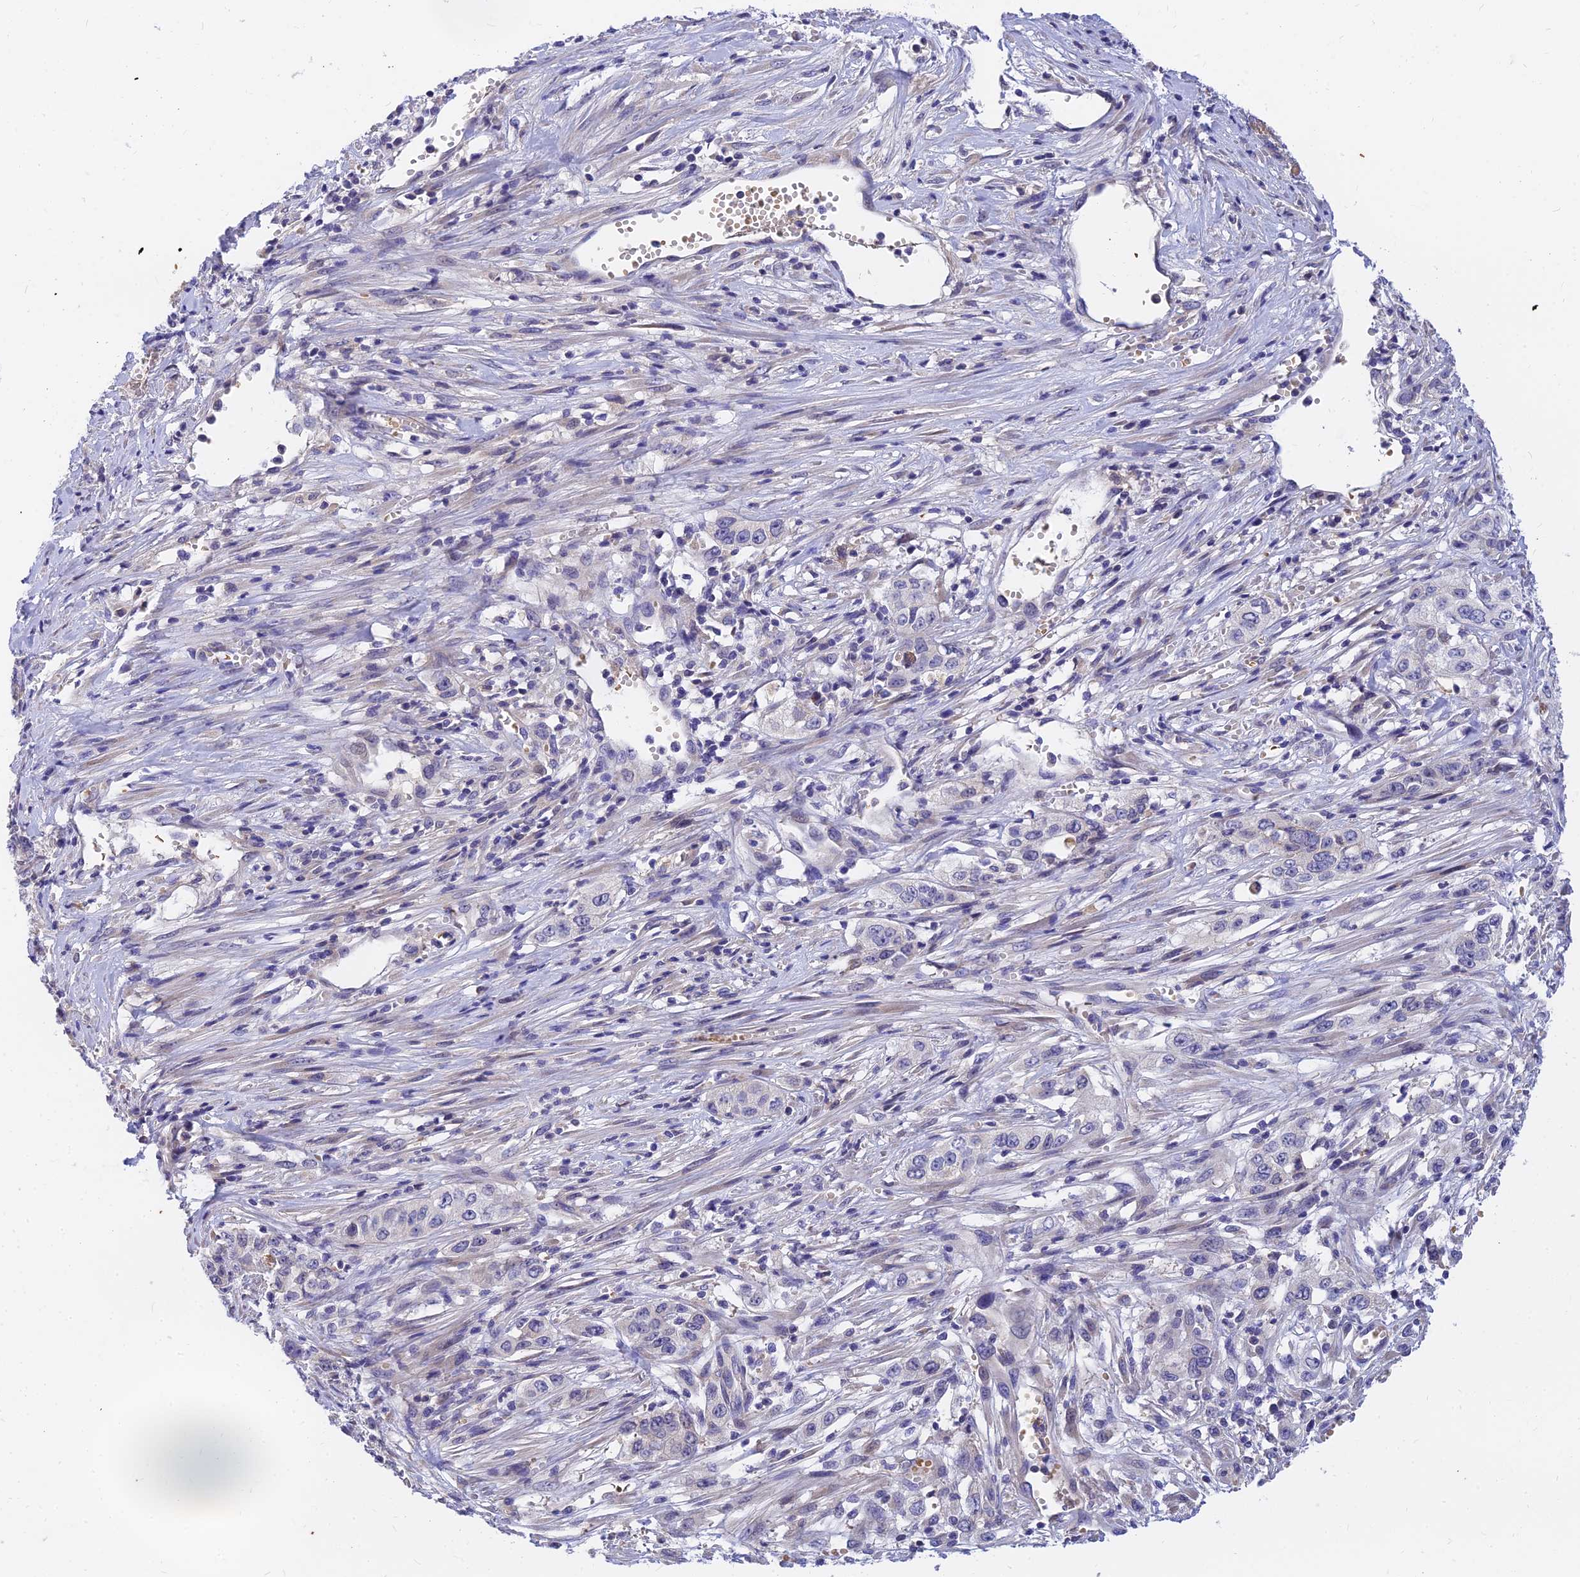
{"staining": {"intensity": "negative", "quantity": "none", "location": "none"}, "tissue": "stomach cancer", "cell_type": "Tumor cells", "image_type": "cancer", "snomed": [{"axis": "morphology", "description": "Adenocarcinoma, NOS"}, {"axis": "topography", "description": "Stomach, upper"}], "caption": "An image of stomach cancer stained for a protein exhibits no brown staining in tumor cells. (Immunohistochemistry (ihc), brightfield microscopy, high magnification).", "gene": "ANKS4B", "patient": {"sex": "male", "age": 62}}